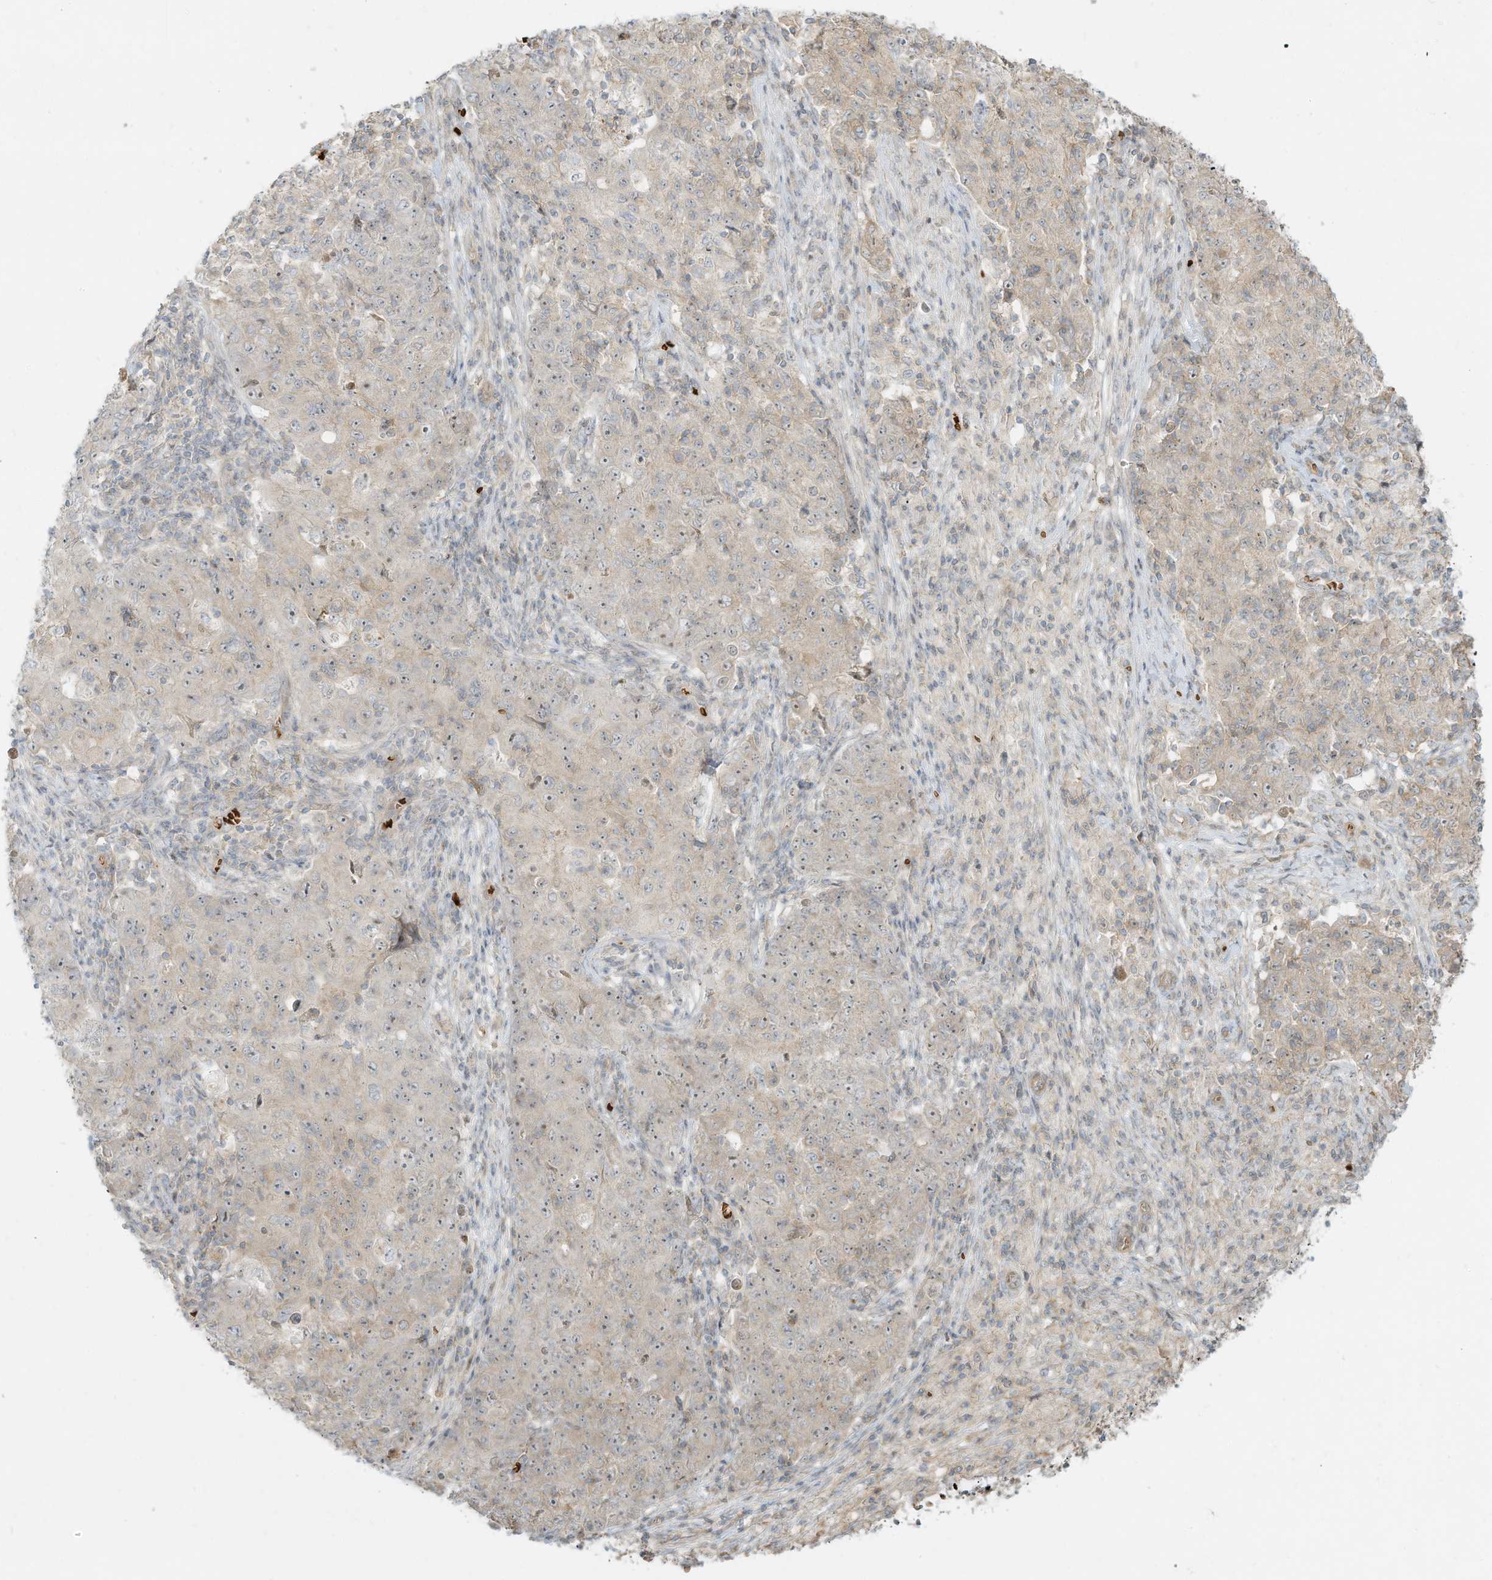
{"staining": {"intensity": "weak", "quantity": "<25%", "location": "cytoplasmic/membranous"}, "tissue": "ovarian cancer", "cell_type": "Tumor cells", "image_type": "cancer", "snomed": [{"axis": "morphology", "description": "Carcinoma, endometroid"}, {"axis": "topography", "description": "Ovary"}], "caption": "This is an immunohistochemistry (IHC) histopathology image of human ovarian cancer (endometroid carcinoma). There is no staining in tumor cells.", "gene": "OFD1", "patient": {"sex": "female", "age": 42}}